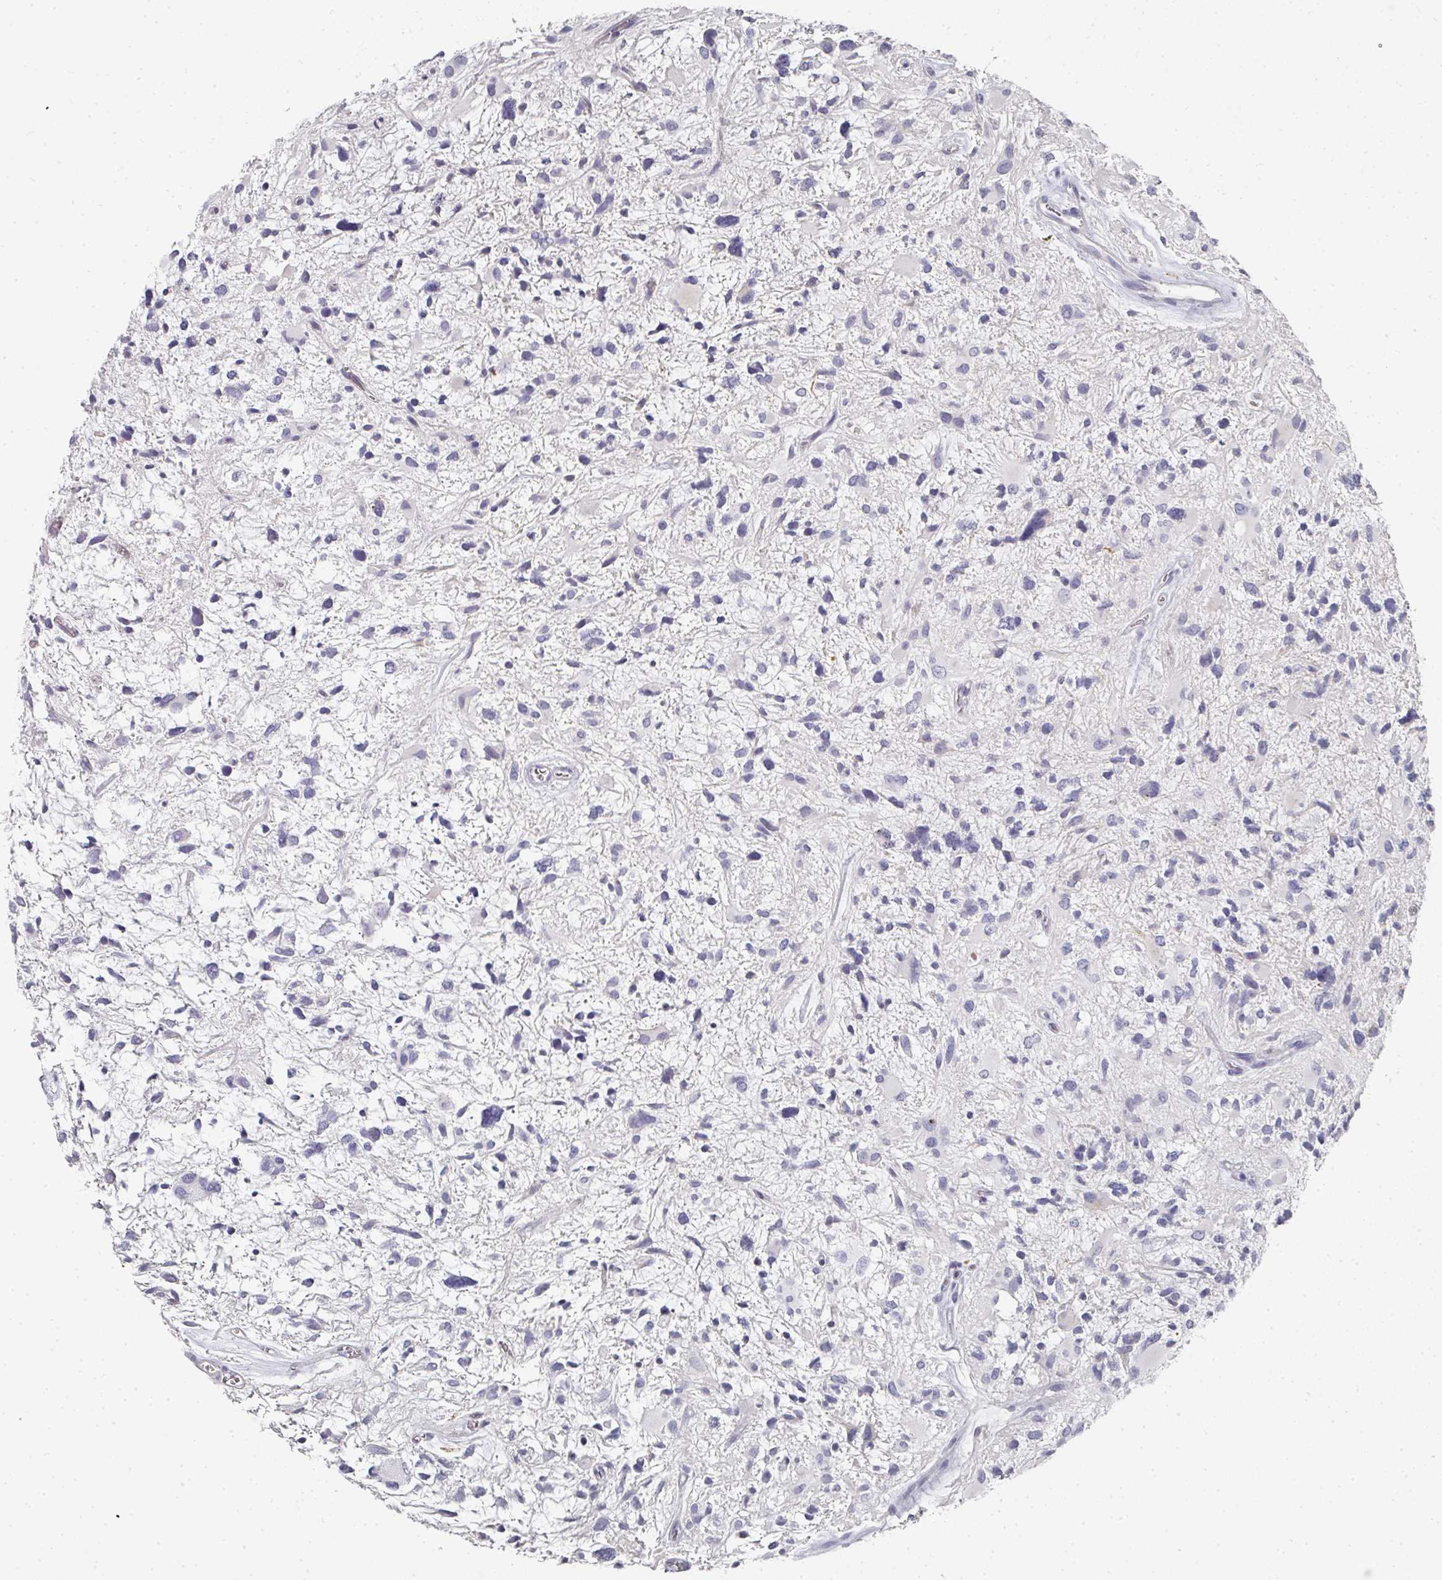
{"staining": {"intensity": "negative", "quantity": "none", "location": "none"}, "tissue": "glioma", "cell_type": "Tumor cells", "image_type": "cancer", "snomed": [{"axis": "morphology", "description": "Glioma, malignant, High grade"}, {"axis": "topography", "description": "Brain"}], "caption": "IHC image of human malignant glioma (high-grade) stained for a protein (brown), which demonstrates no staining in tumor cells.", "gene": "CAMP", "patient": {"sex": "female", "age": 11}}